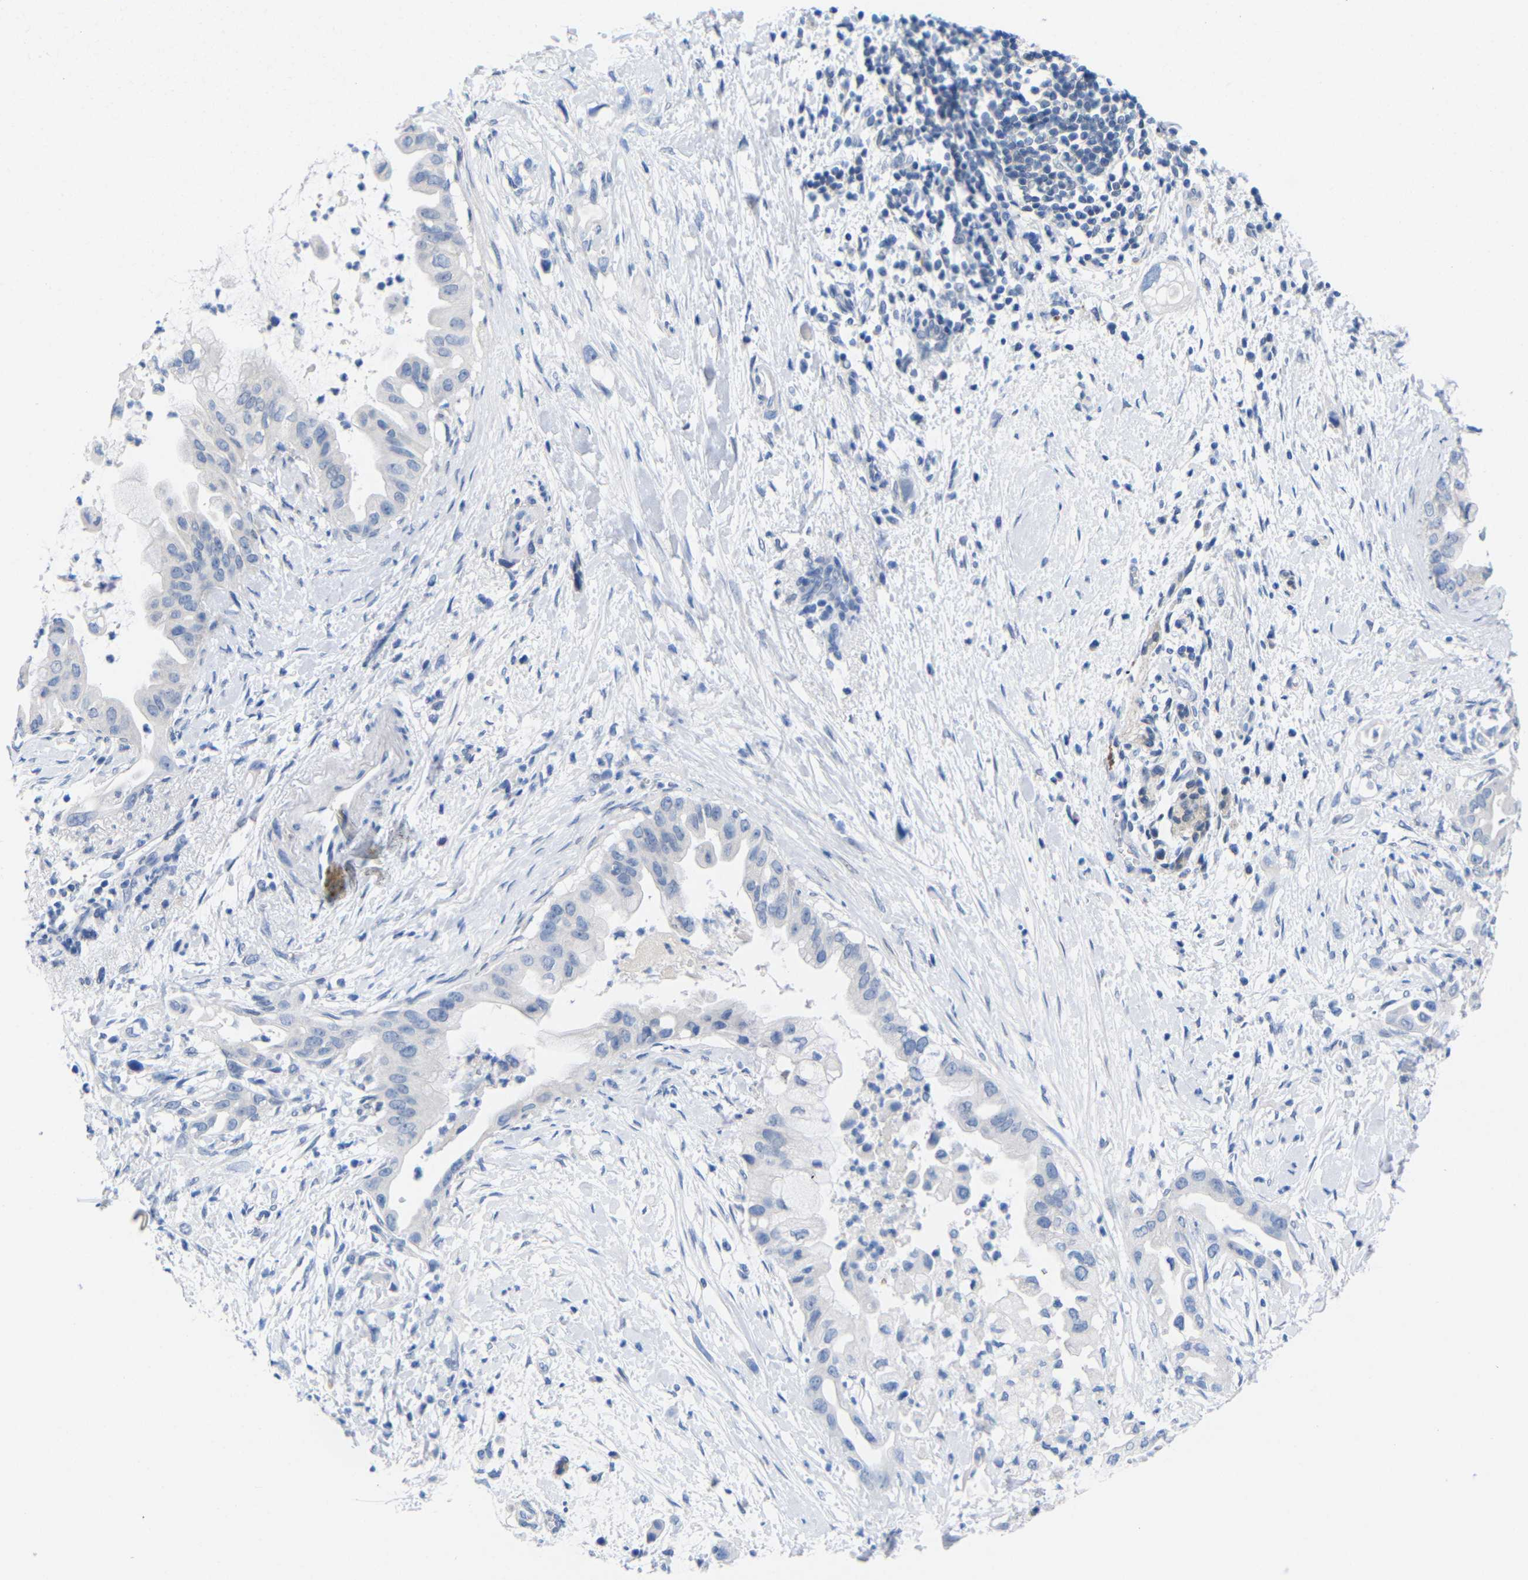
{"staining": {"intensity": "negative", "quantity": "none", "location": "none"}, "tissue": "pancreatic cancer", "cell_type": "Tumor cells", "image_type": "cancer", "snomed": [{"axis": "morphology", "description": "Adenocarcinoma, NOS"}, {"axis": "topography", "description": "Pancreas"}], "caption": "DAB (3,3'-diaminobenzidine) immunohistochemical staining of pancreatic adenocarcinoma reveals no significant staining in tumor cells.", "gene": "PEBP1", "patient": {"sex": "male", "age": 55}}